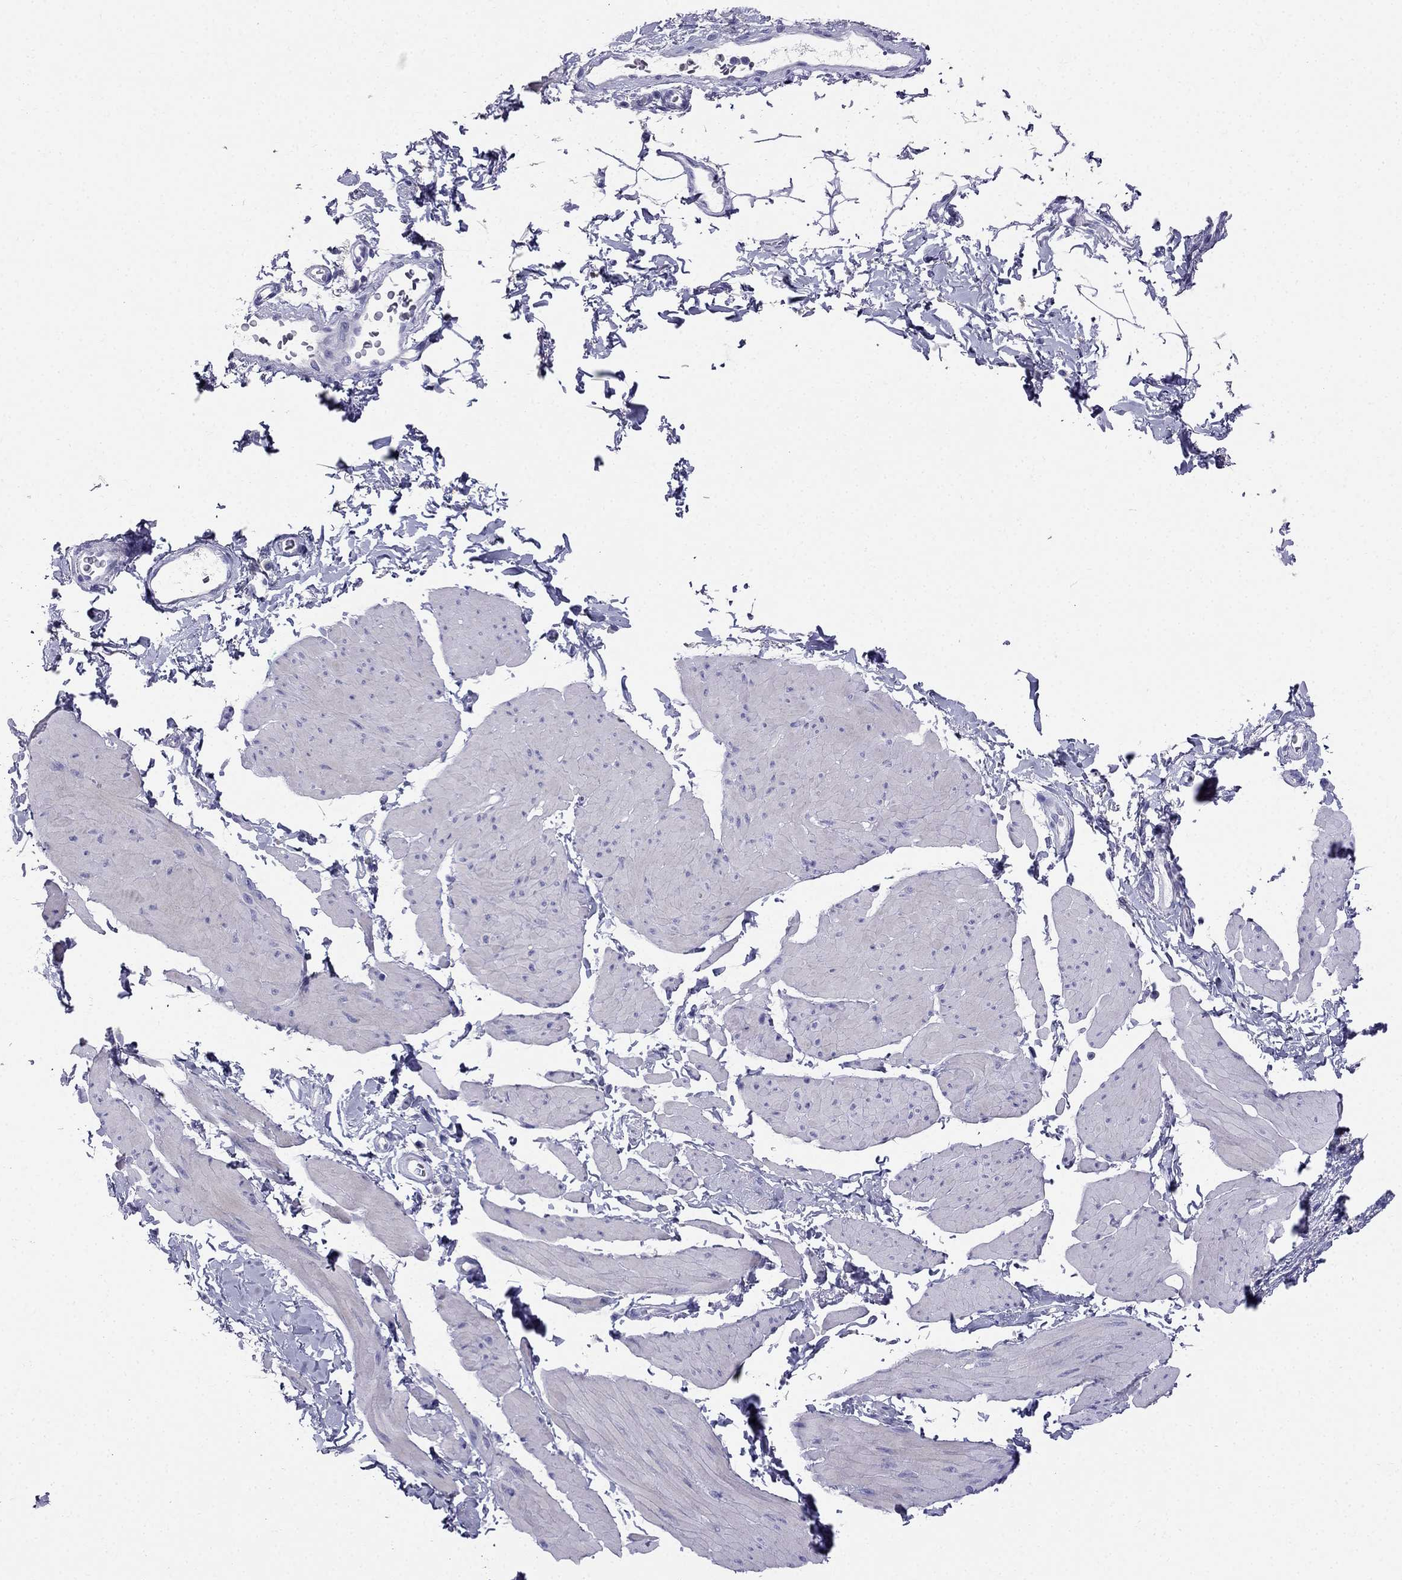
{"staining": {"intensity": "negative", "quantity": "none", "location": "none"}, "tissue": "smooth muscle", "cell_type": "Smooth muscle cells", "image_type": "normal", "snomed": [{"axis": "morphology", "description": "Normal tissue, NOS"}, {"axis": "topography", "description": "Adipose tissue"}, {"axis": "topography", "description": "Smooth muscle"}, {"axis": "topography", "description": "Peripheral nerve tissue"}], "caption": "Immunohistochemical staining of normal smooth muscle reveals no significant expression in smooth muscle cells.", "gene": "RFLNA", "patient": {"sex": "male", "age": 83}}